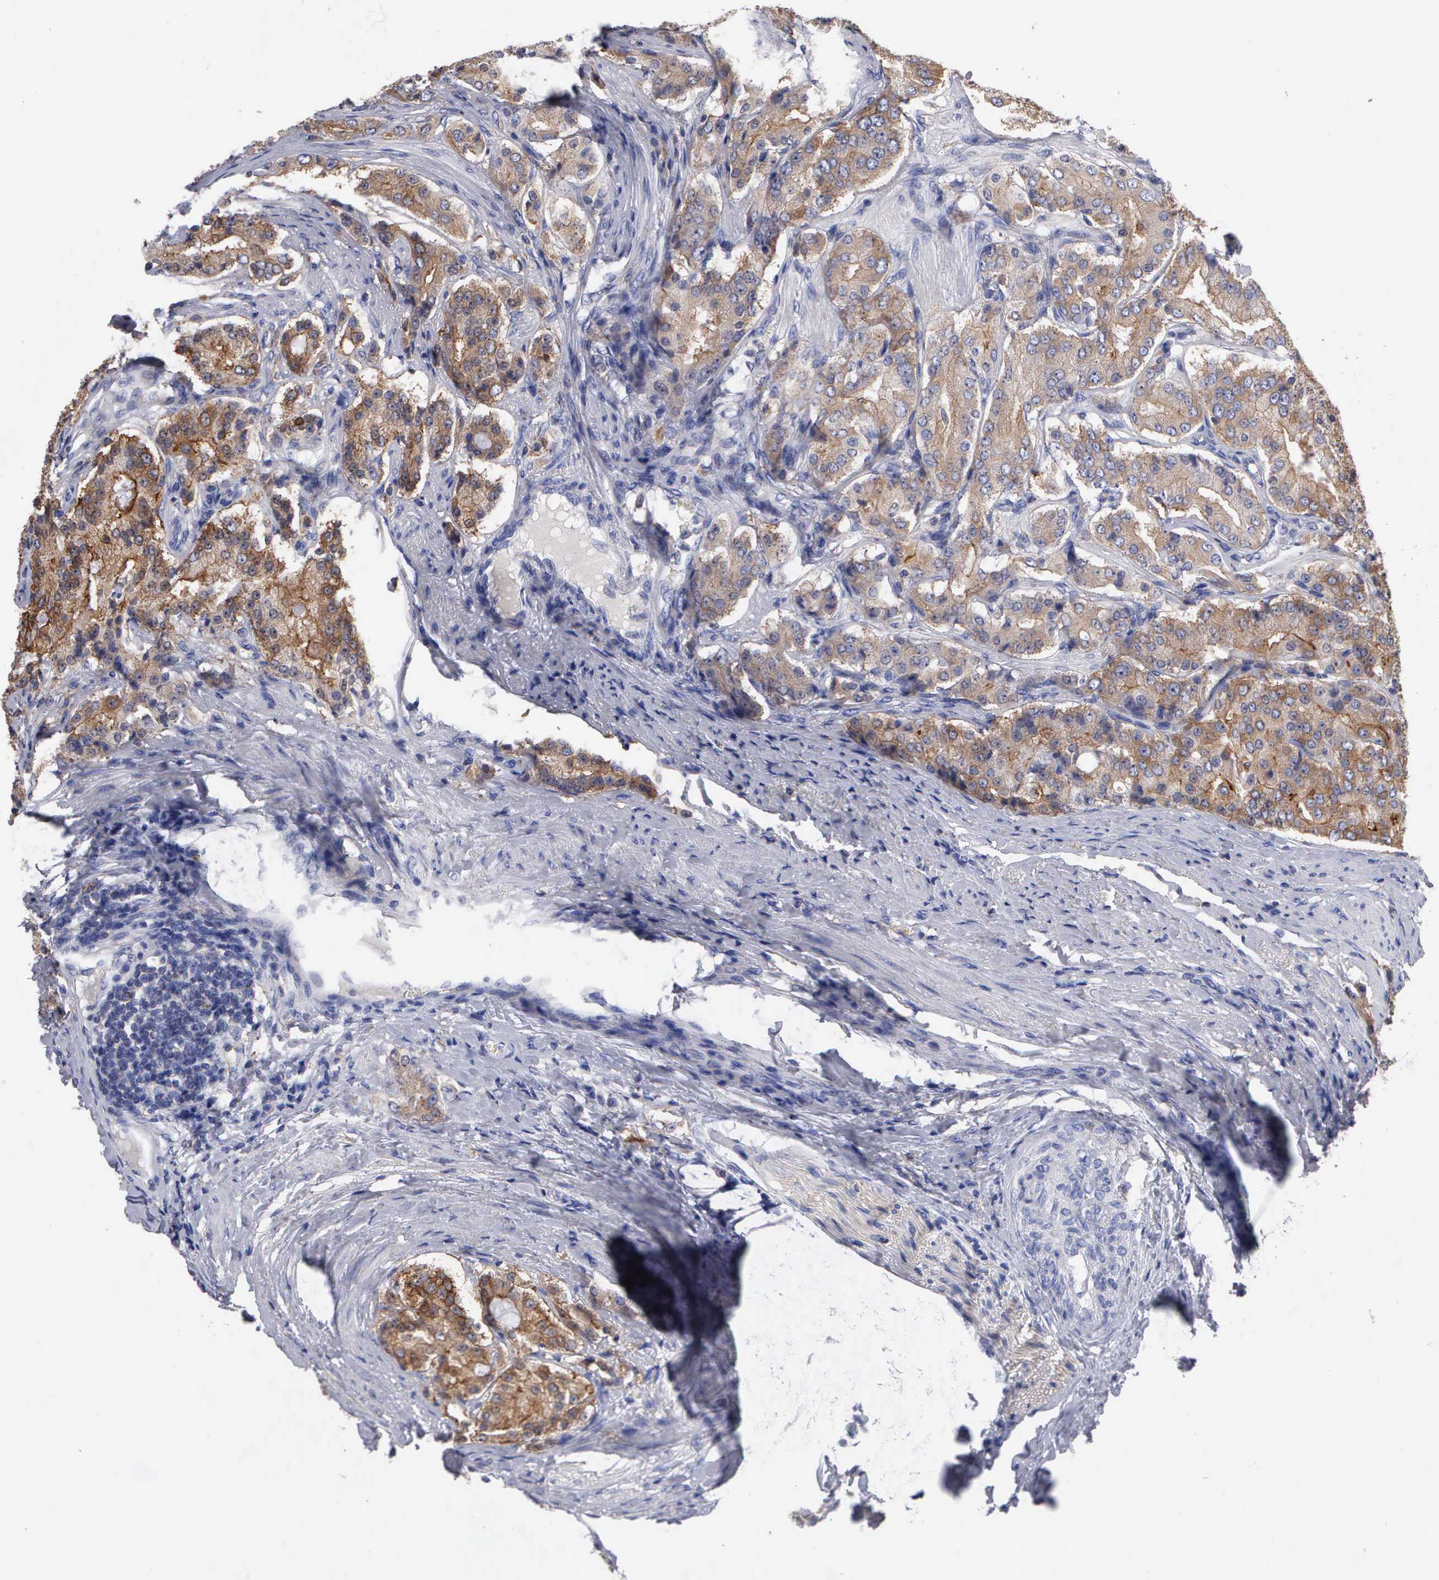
{"staining": {"intensity": "strong", "quantity": ">75%", "location": "cytoplasmic/membranous"}, "tissue": "prostate cancer", "cell_type": "Tumor cells", "image_type": "cancer", "snomed": [{"axis": "morphology", "description": "Adenocarcinoma, Medium grade"}, {"axis": "topography", "description": "Prostate"}], "caption": "Prostate cancer stained with IHC displays strong cytoplasmic/membranous expression in about >75% of tumor cells. Nuclei are stained in blue.", "gene": "PTGS2", "patient": {"sex": "male", "age": 72}}